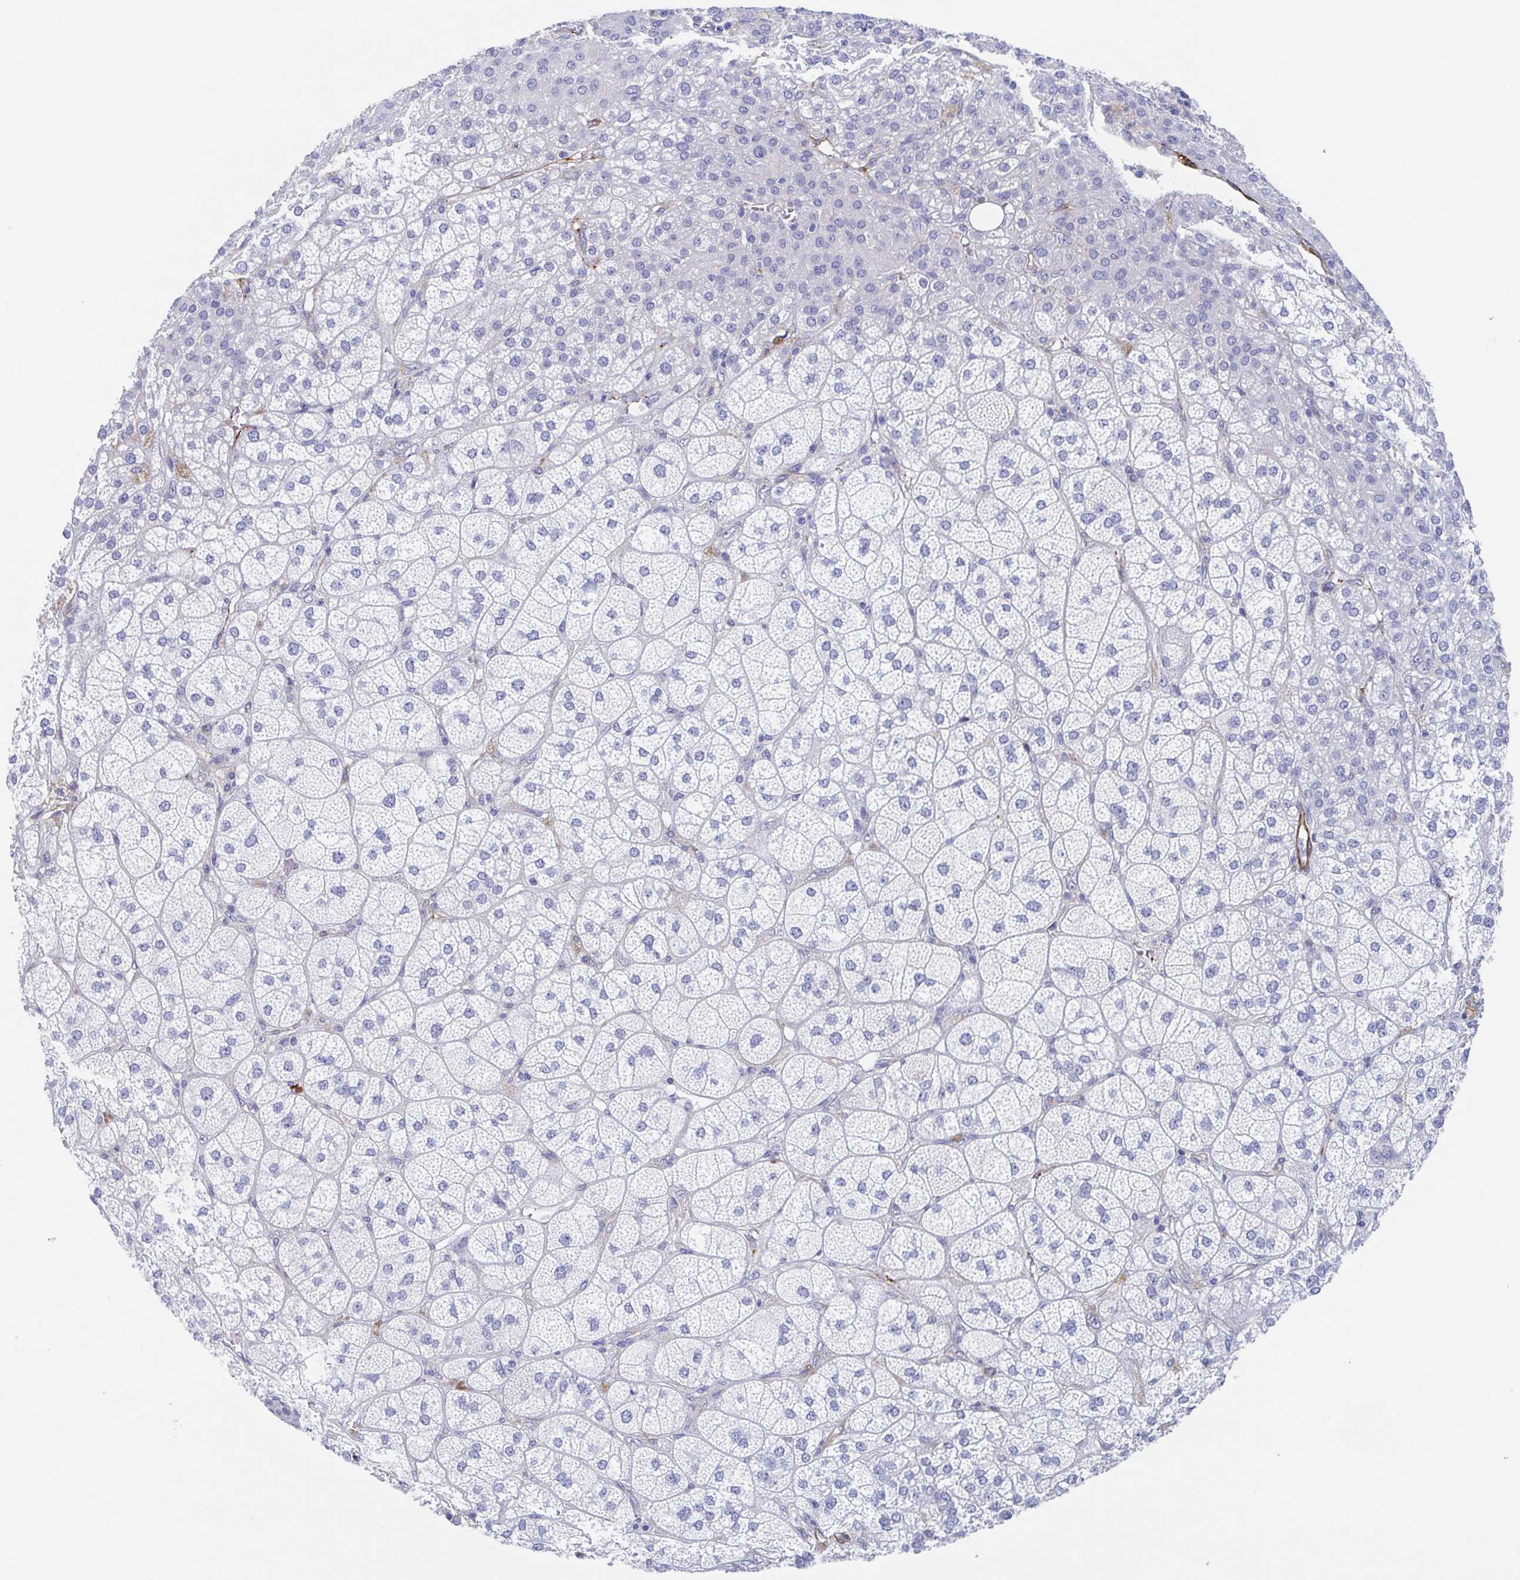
{"staining": {"intensity": "negative", "quantity": "none", "location": "none"}, "tissue": "adrenal gland", "cell_type": "Glandular cells", "image_type": "normal", "snomed": [{"axis": "morphology", "description": "Normal tissue, NOS"}, {"axis": "topography", "description": "Adrenal gland"}], "caption": "This is a histopathology image of IHC staining of unremarkable adrenal gland, which shows no positivity in glandular cells. Nuclei are stained in blue.", "gene": "KLC3", "patient": {"sex": "female", "age": 60}}